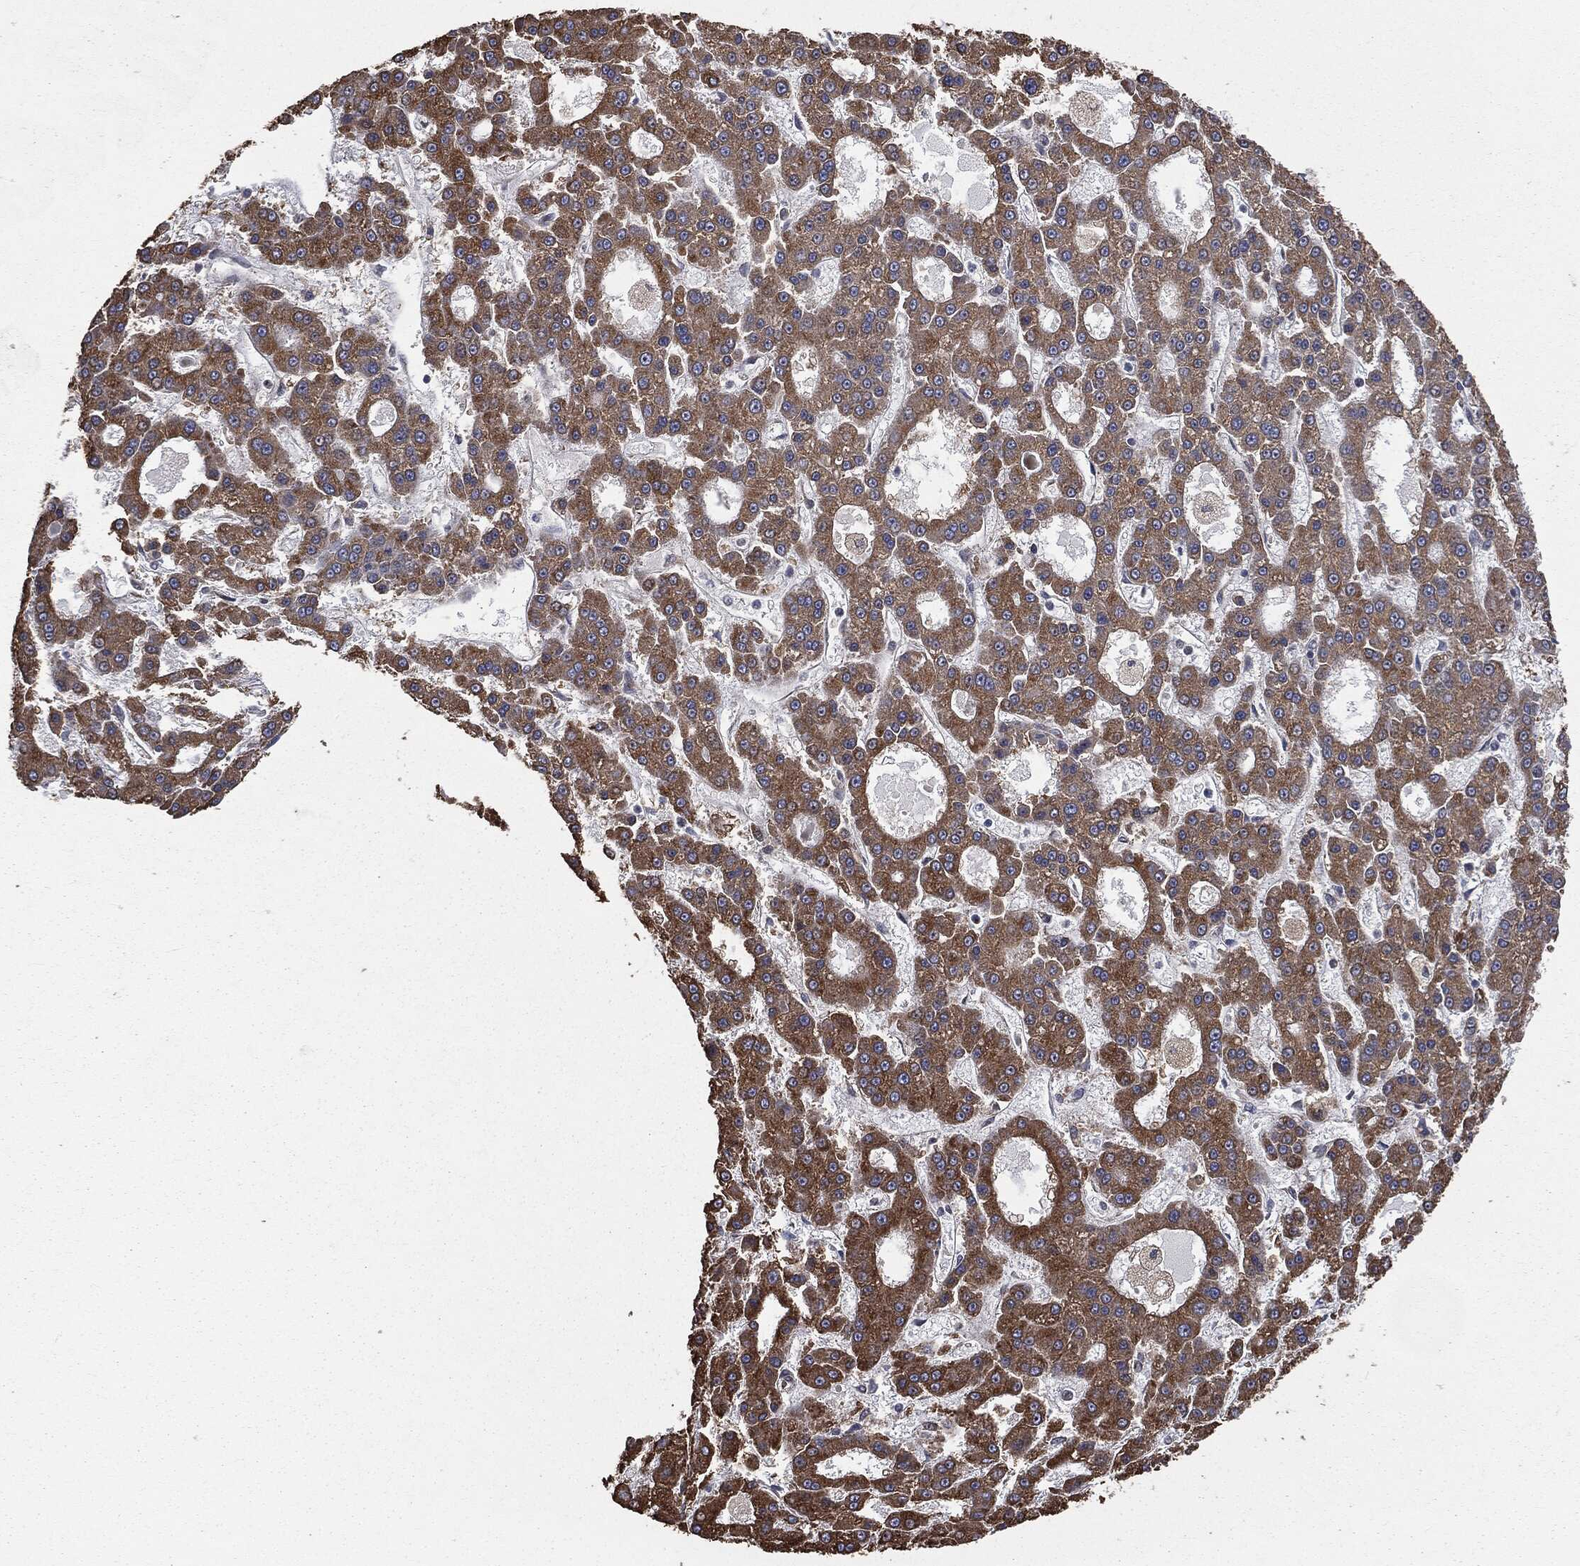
{"staining": {"intensity": "strong", "quantity": ">75%", "location": "cytoplasmic/membranous"}, "tissue": "liver cancer", "cell_type": "Tumor cells", "image_type": "cancer", "snomed": [{"axis": "morphology", "description": "Carcinoma, Hepatocellular, NOS"}, {"axis": "topography", "description": "Liver"}], "caption": "Immunohistochemical staining of liver hepatocellular carcinoma exhibits strong cytoplasmic/membranous protein expression in about >75% of tumor cells.", "gene": "TRMT1L", "patient": {"sex": "male", "age": 70}}